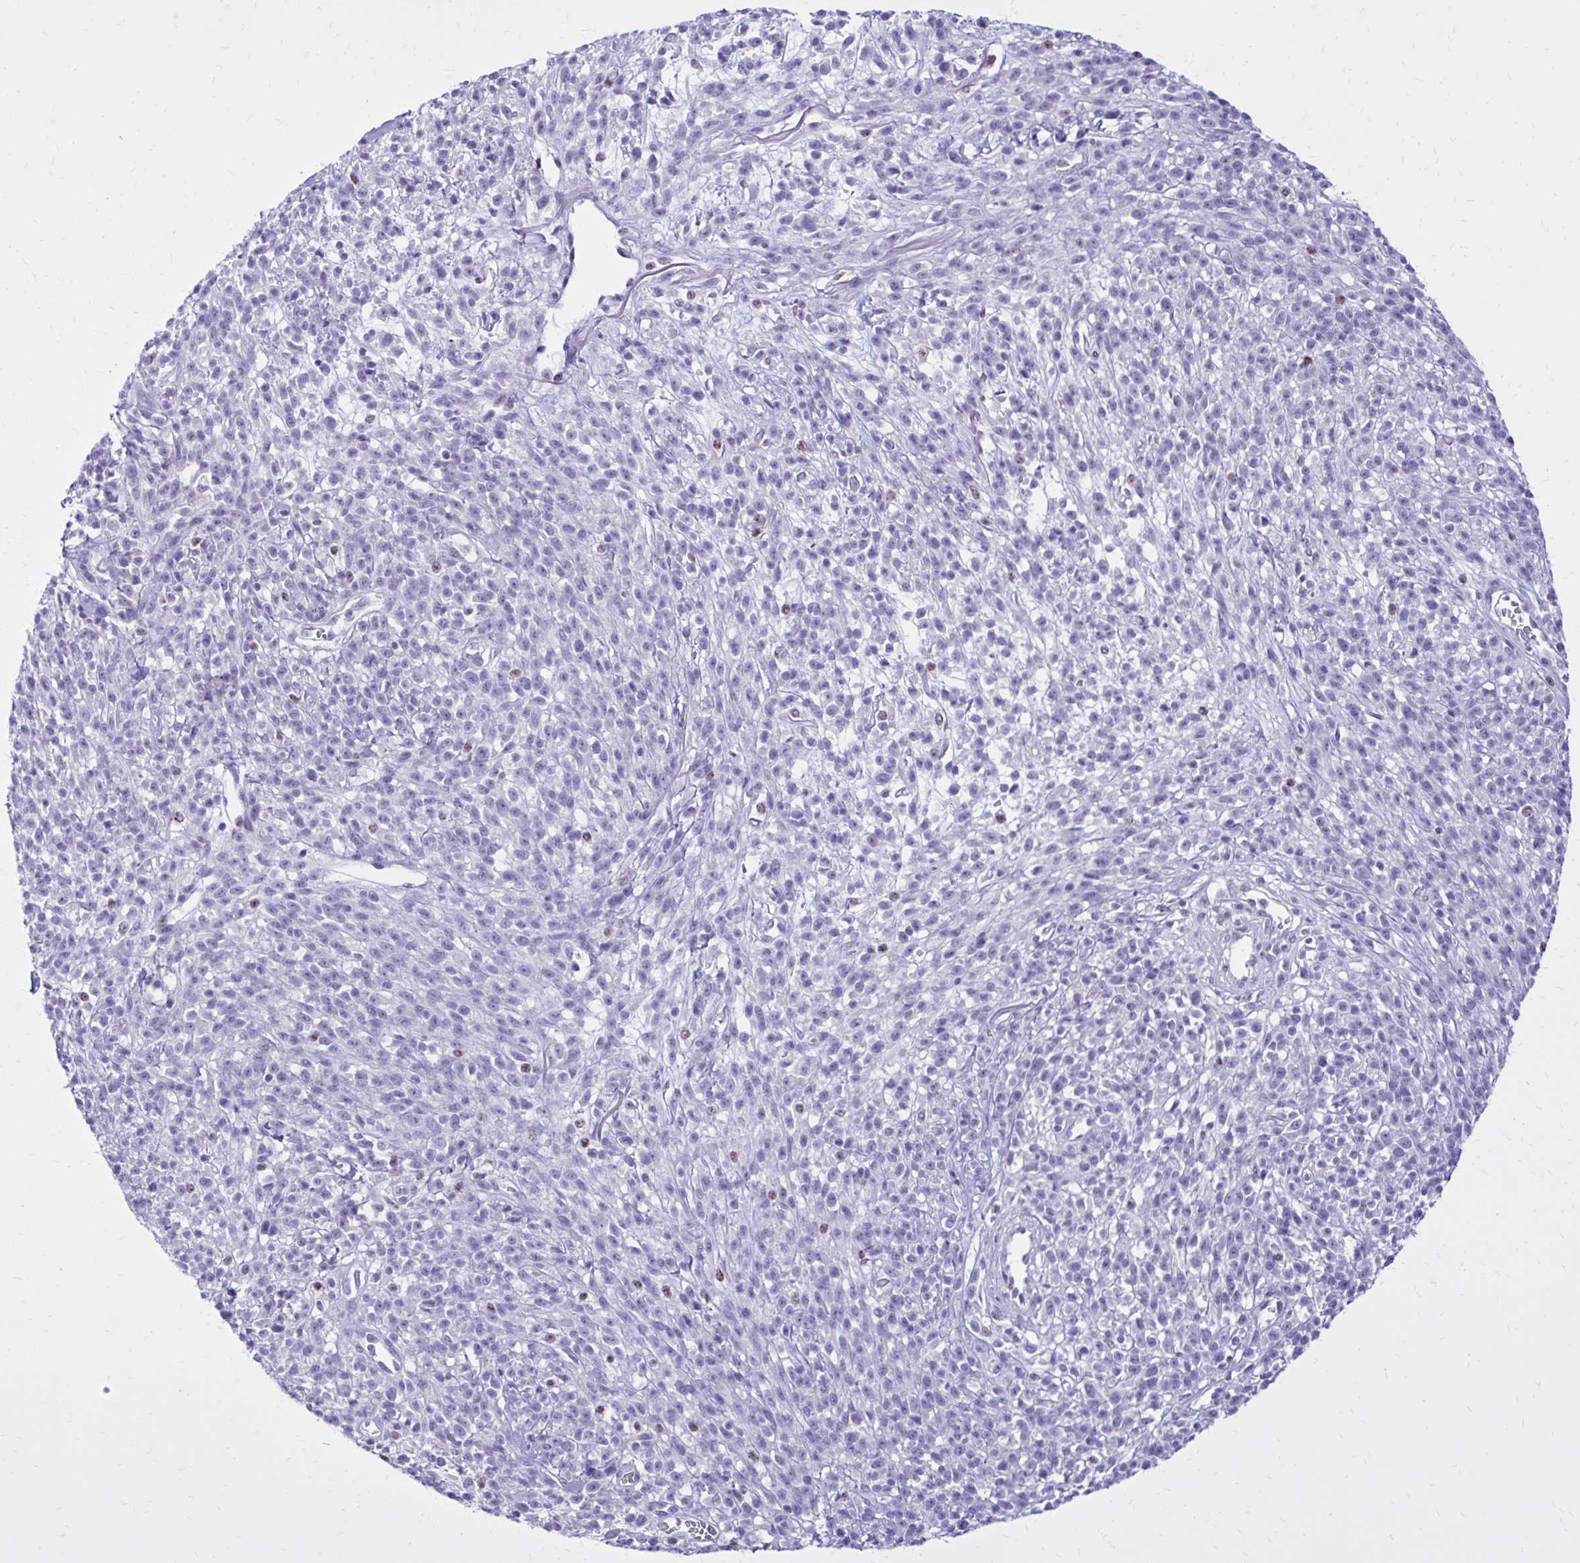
{"staining": {"intensity": "negative", "quantity": "none", "location": "none"}, "tissue": "melanoma", "cell_type": "Tumor cells", "image_type": "cancer", "snomed": [{"axis": "morphology", "description": "Malignant melanoma, NOS"}, {"axis": "topography", "description": "Skin"}, {"axis": "topography", "description": "Skin of trunk"}], "caption": "Malignant melanoma stained for a protein using IHC exhibits no staining tumor cells.", "gene": "RASL11B", "patient": {"sex": "male", "age": 74}}